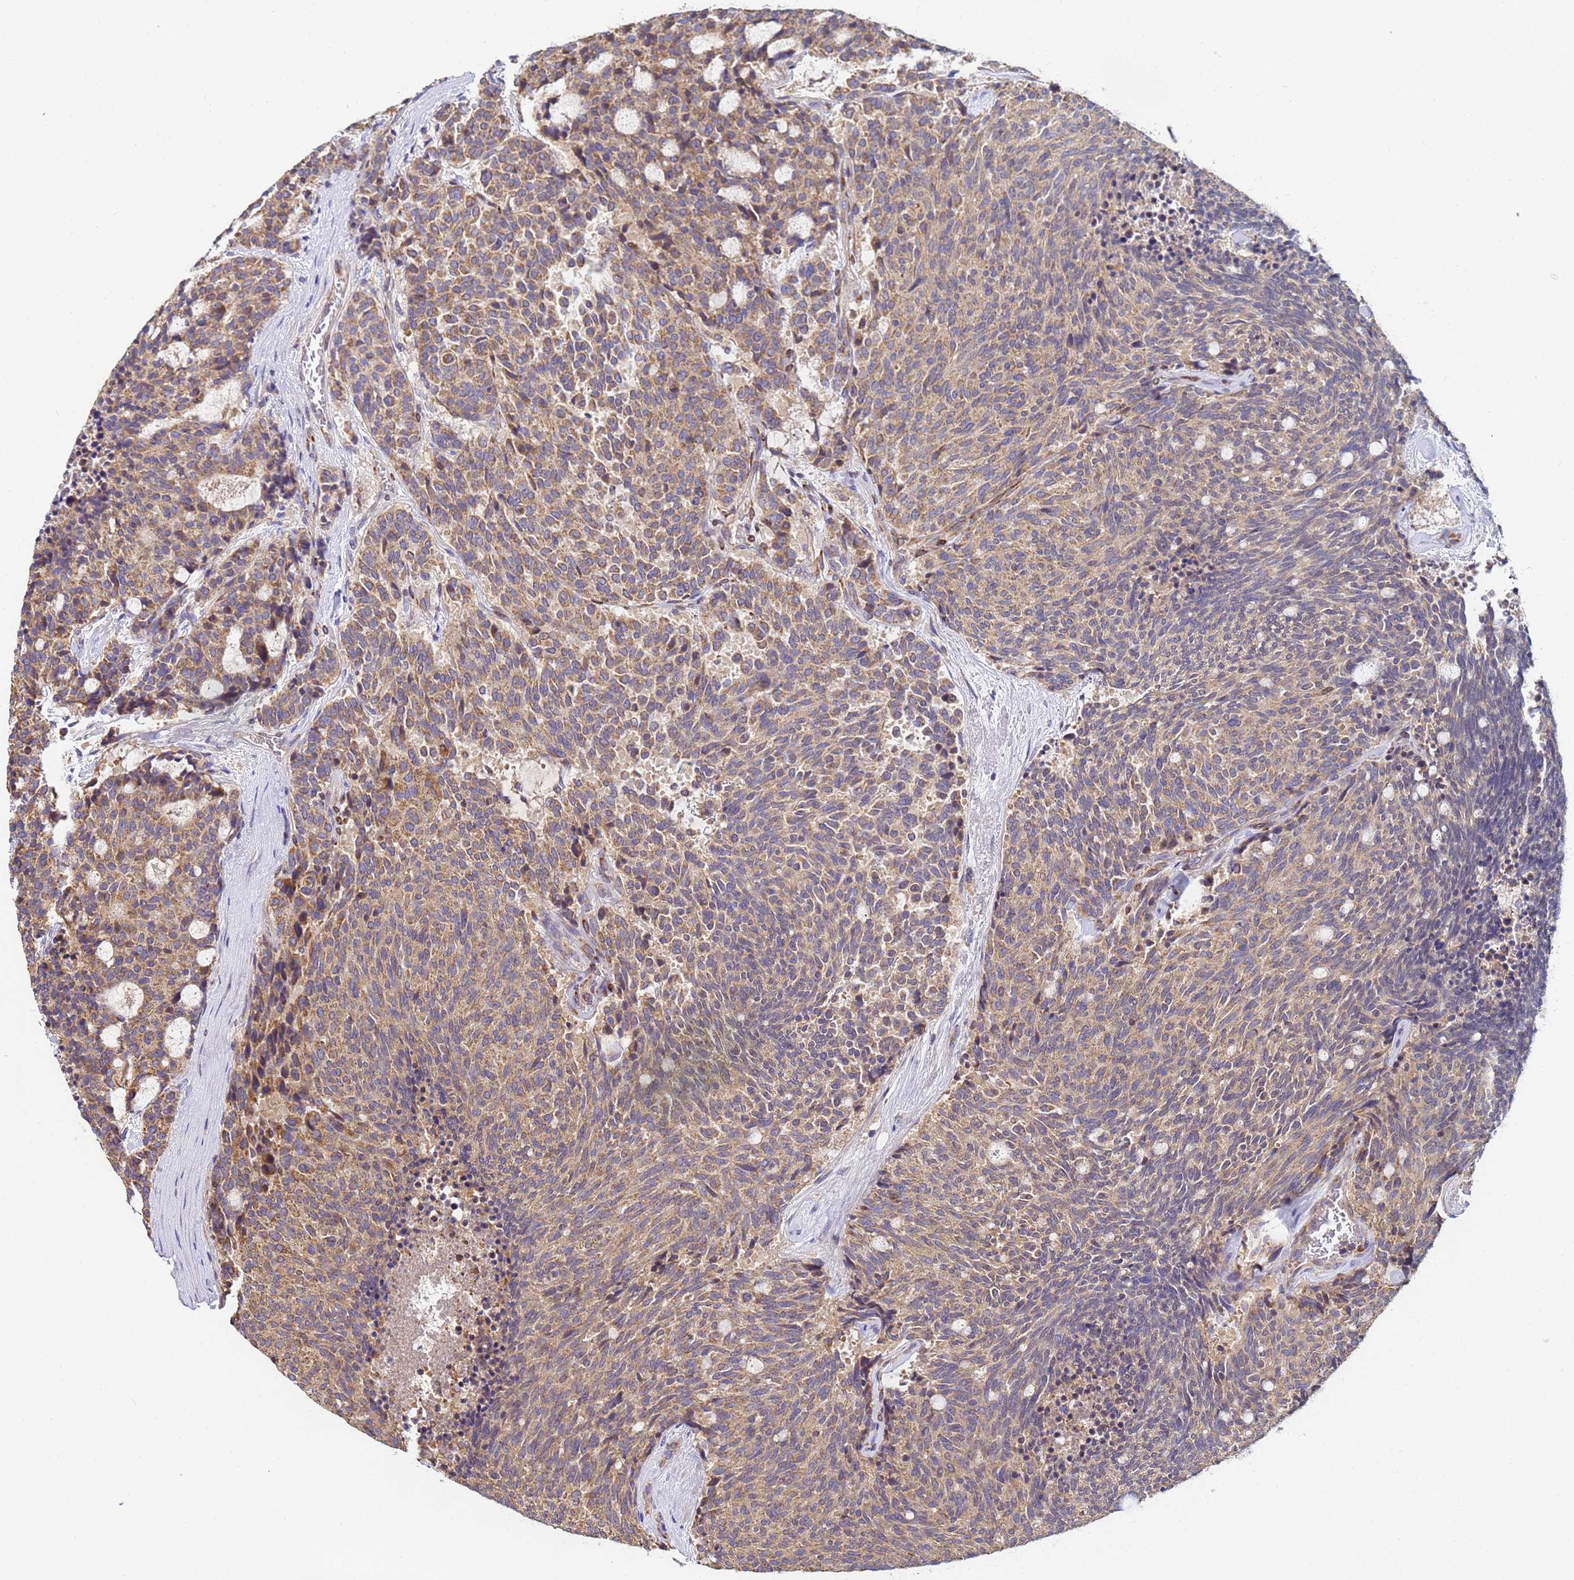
{"staining": {"intensity": "moderate", "quantity": ">75%", "location": "cytoplasmic/membranous"}, "tissue": "carcinoid", "cell_type": "Tumor cells", "image_type": "cancer", "snomed": [{"axis": "morphology", "description": "Carcinoid, malignant, NOS"}, {"axis": "topography", "description": "Pancreas"}], "caption": "IHC image of neoplastic tissue: human carcinoid (malignant) stained using immunohistochemistry (IHC) exhibits medium levels of moderate protein expression localized specifically in the cytoplasmic/membranous of tumor cells, appearing as a cytoplasmic/membranous brown color.", "gene": "C5orf34", "patient": {"sex": "female", "age": 54}}